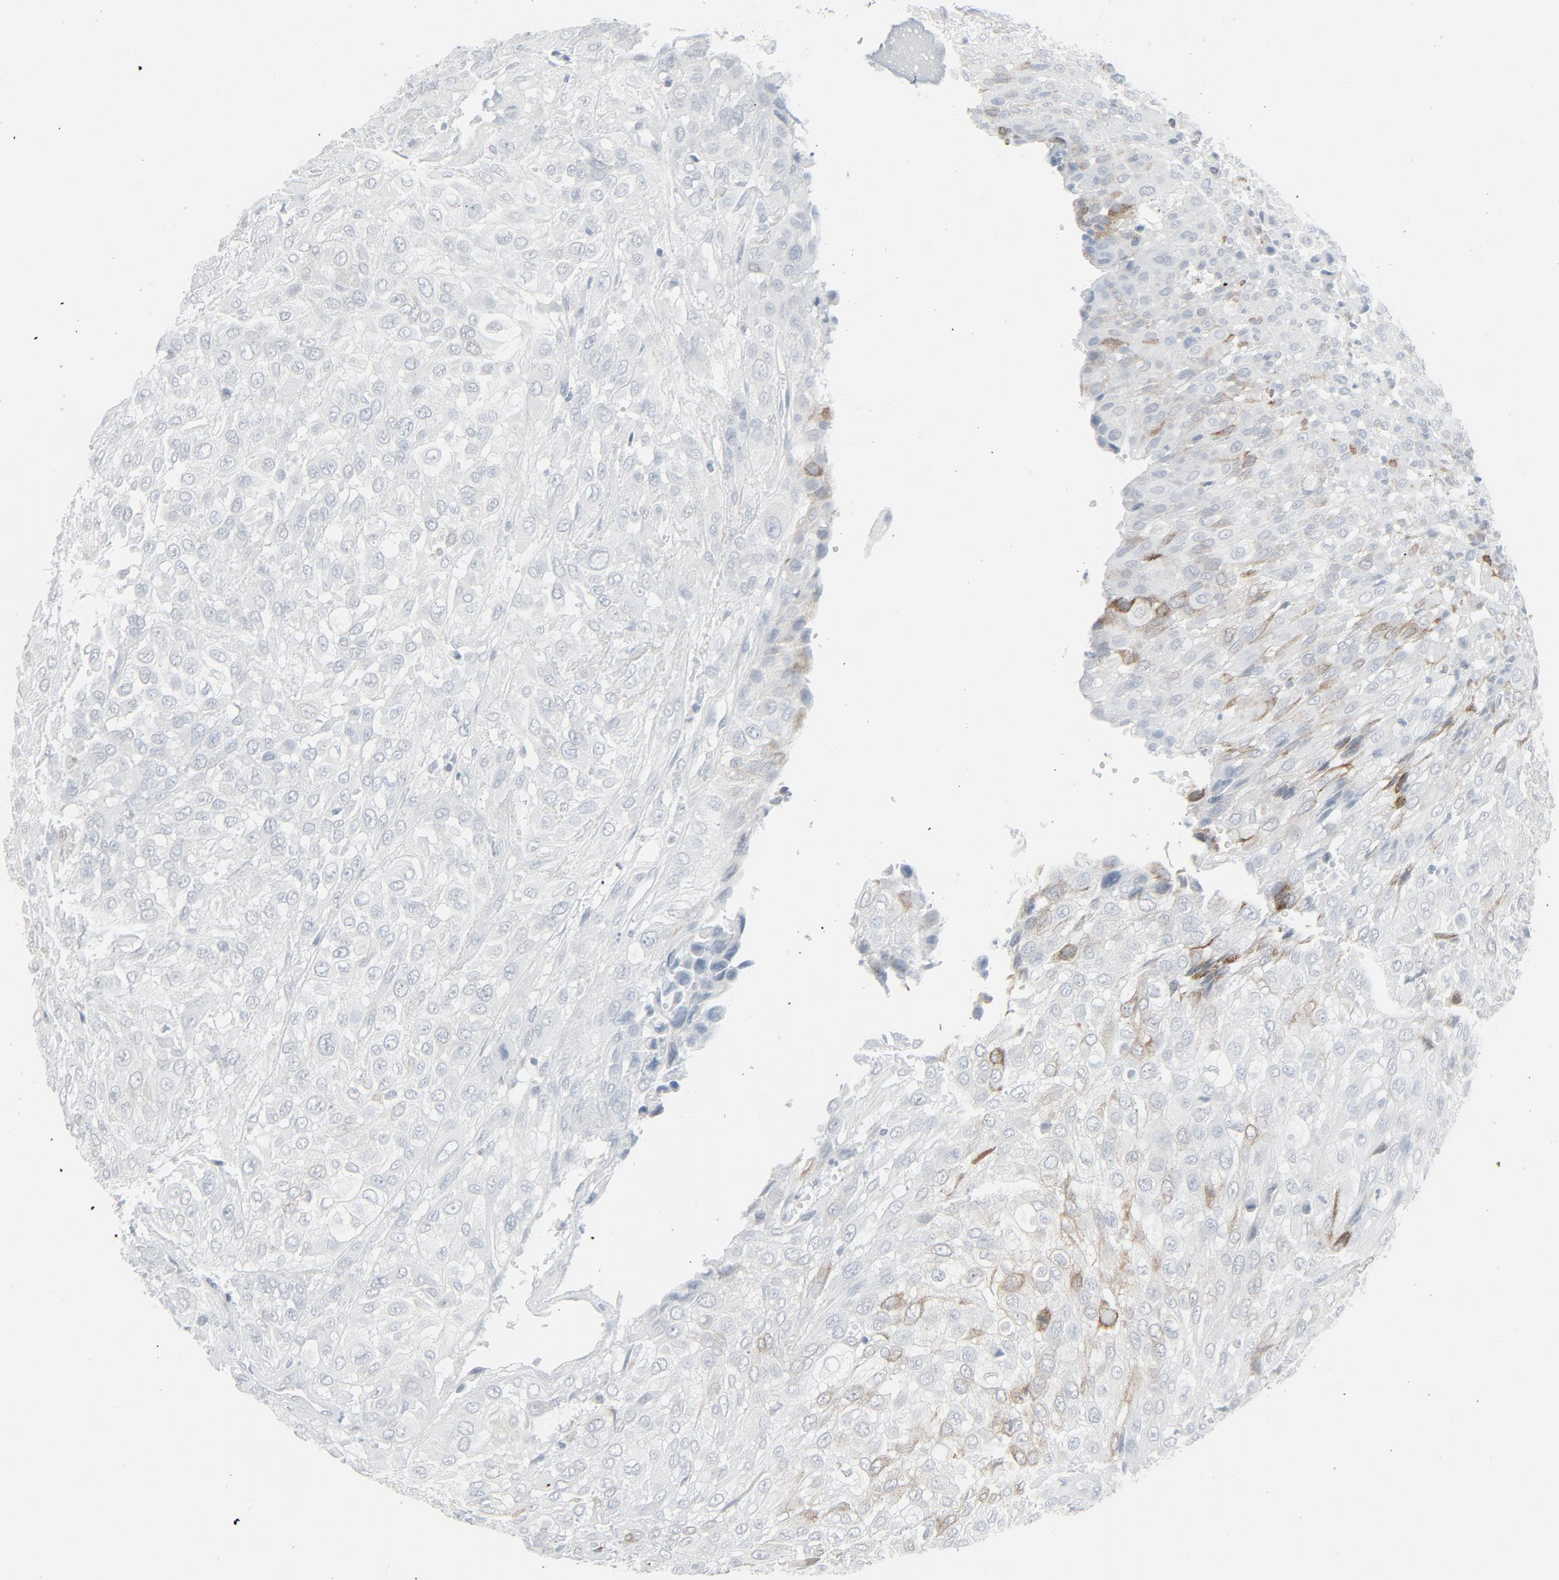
{"staining": {"intensity": "weak", "quantity": "<25%", "location": "cytoplasmic/membranous"}, "tissue": "urothelial cancer", "cell_type": "Tumor cells", "image_type": "cancer", "snomed": [{"axis": "morphology", "description": "Urothelial carcinoma, High grade"}, {"axis": "topography", "description": "Urinary bladder"}], "caption": "Urothelial cancer was stained to show a protein in brown. There is no significant positivity in tumor cells.", "gene": "FGFR3", "patient": {"sex": "male", "age": 57}}